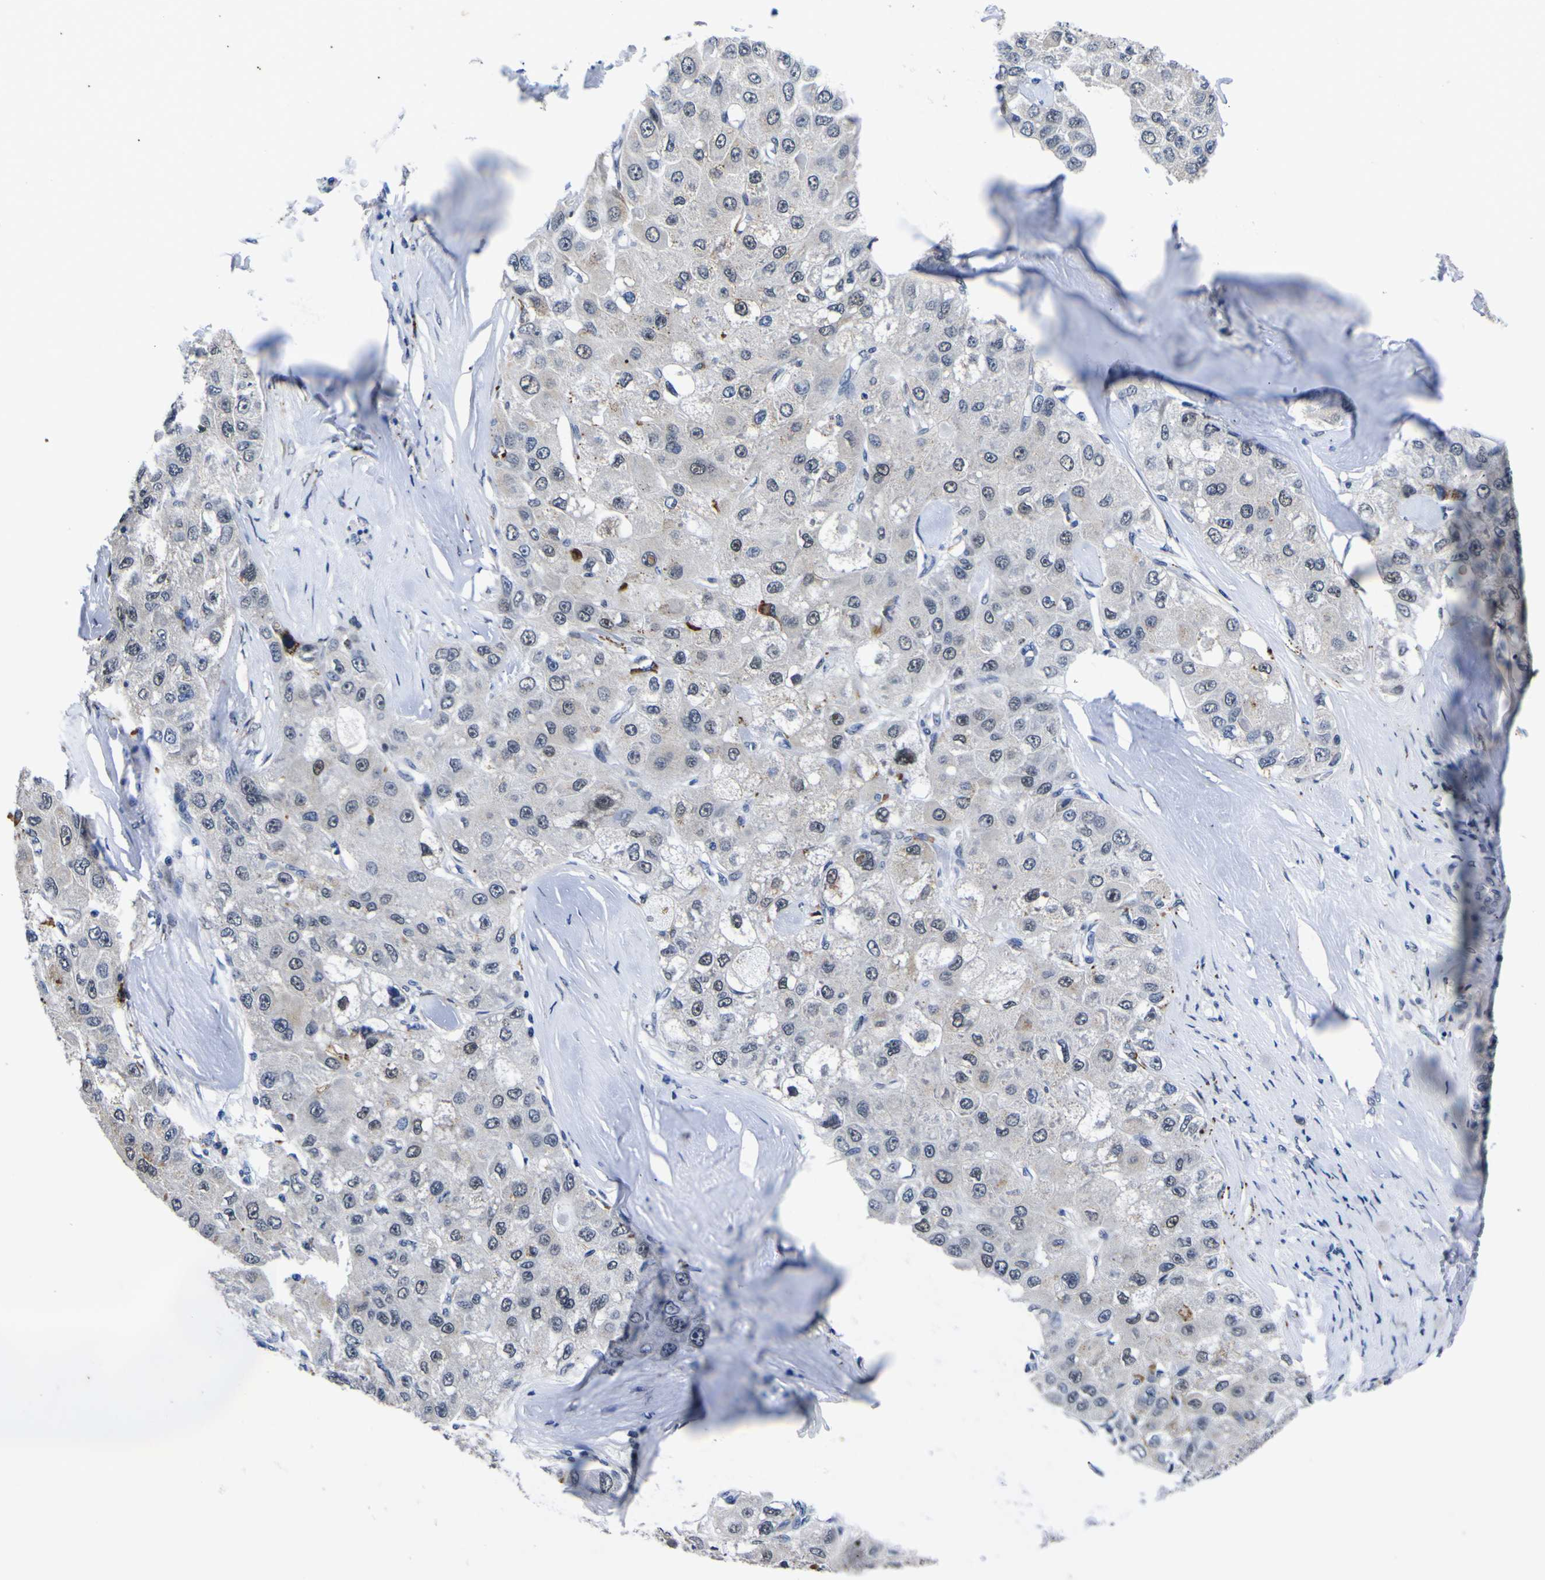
{"staining": {"intensity": "negative", "quantity": "none", "location": "none"}, "tissue": "liver cancer", "cell_type": "Tumor cells", "image_type": "cancer", "snomed": [{"axis": "morphology", "description": "Carcinoma, Hepatocellular, NOS"}, {"axis": "topography", "description": "Liver"}], "caption": "Liver hepatocellular carcinoma stained for a protein using immunohistochemistry demonstrates no positivity tumor cells.", "gene": "IGFLR1", "patient": {"sex": "male", "age": 80}}